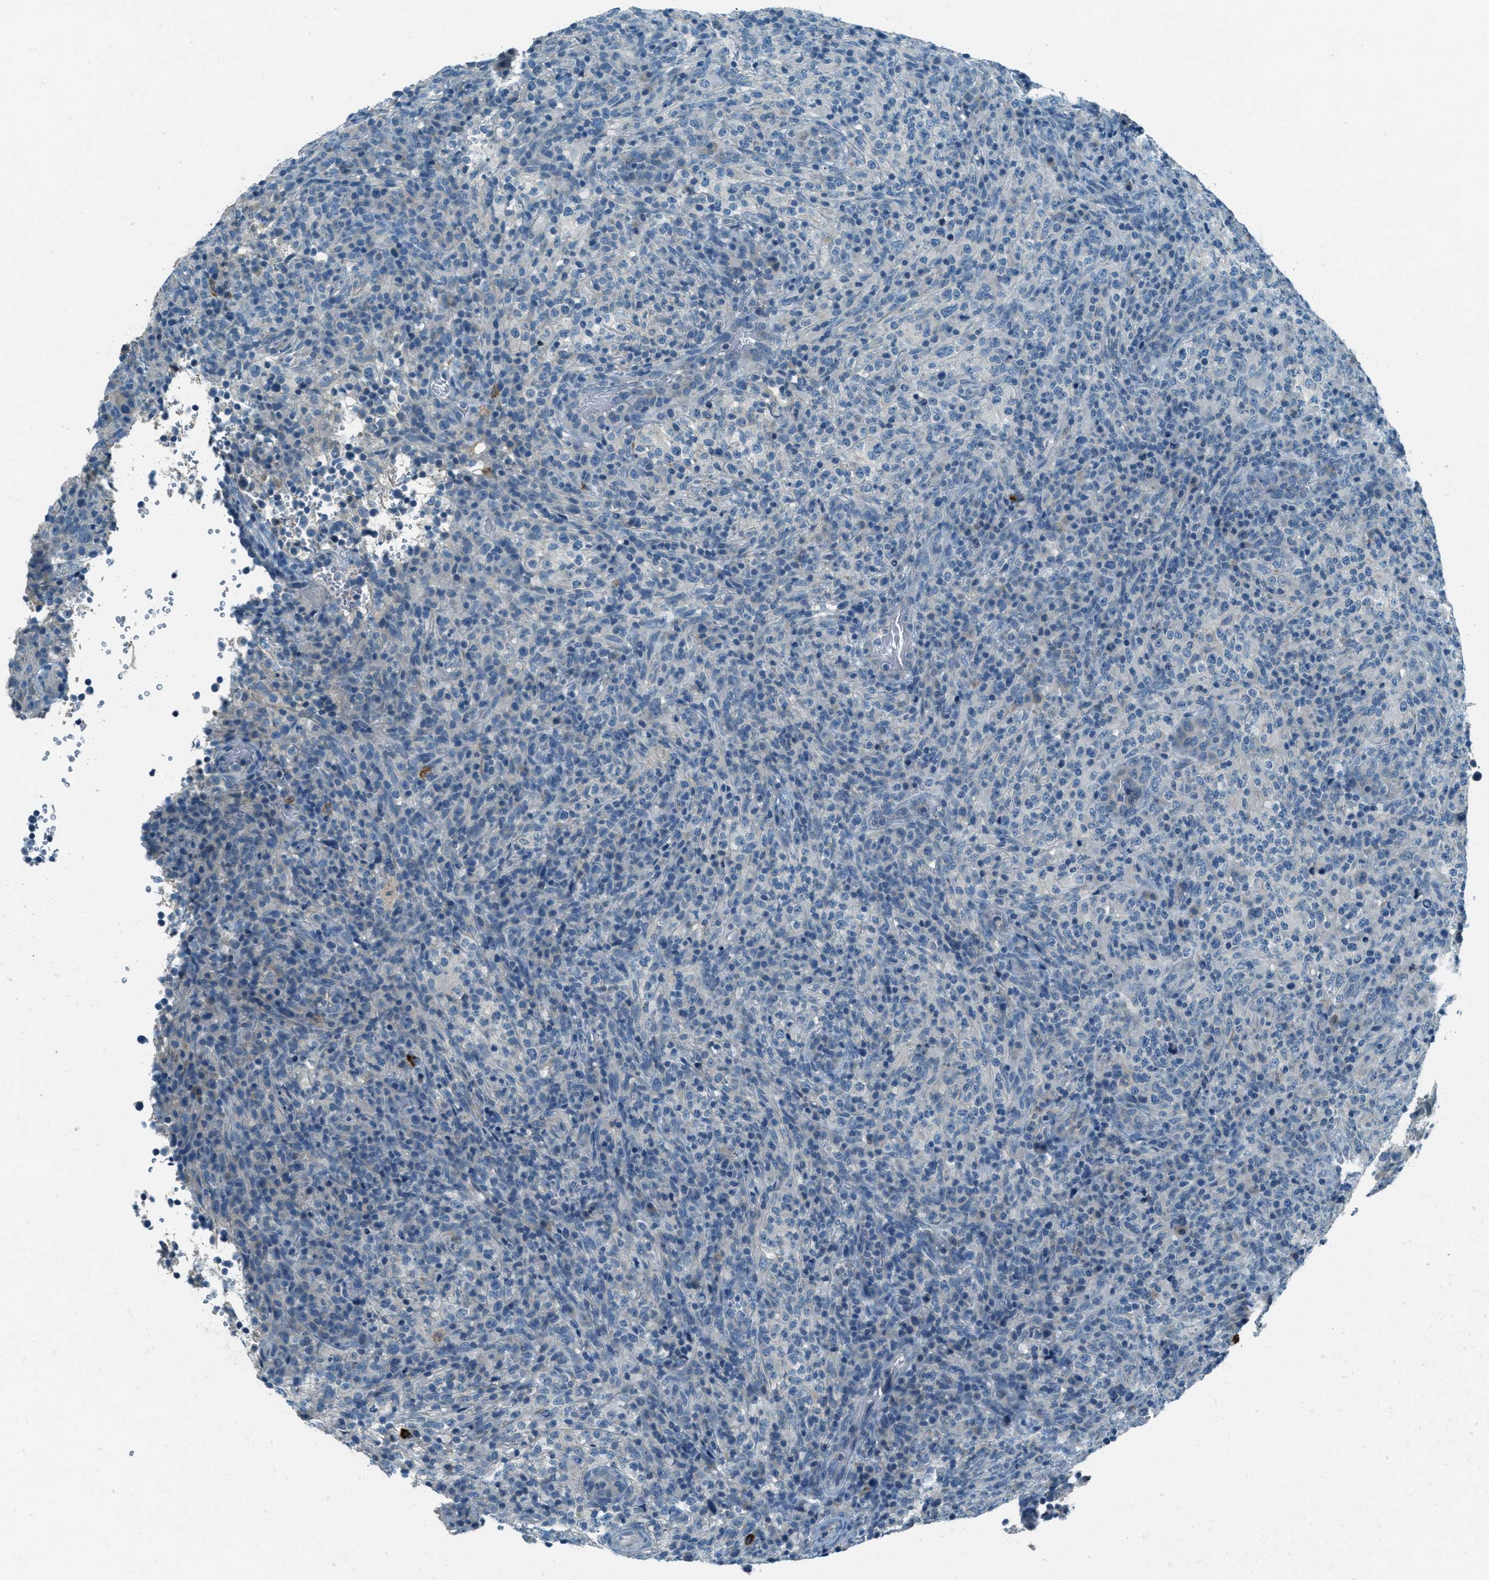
{"staining": {"intensity": "negative", "quantity": "none", "location": "none"}, "tissue": "lymphoma", "cell_type": "Tumor cells", "image_type": "cancer", "snomed": [{"axis": "morphology", "description": "Malignant lymphoma, non-Hodgkin's type, High grade"}, {"axis": "topography", "description": "Lymph node"}], "caption": "High magnification brightfield microscopy of high-grade malignant lymphoma, non-Hodgkin's type stained with DAB (brown) and counterstained with hematoxylin (blue): tumor cells show no significant staining.", "gene": "MSLN", "patient": {"sex": "female", "age": 76}}